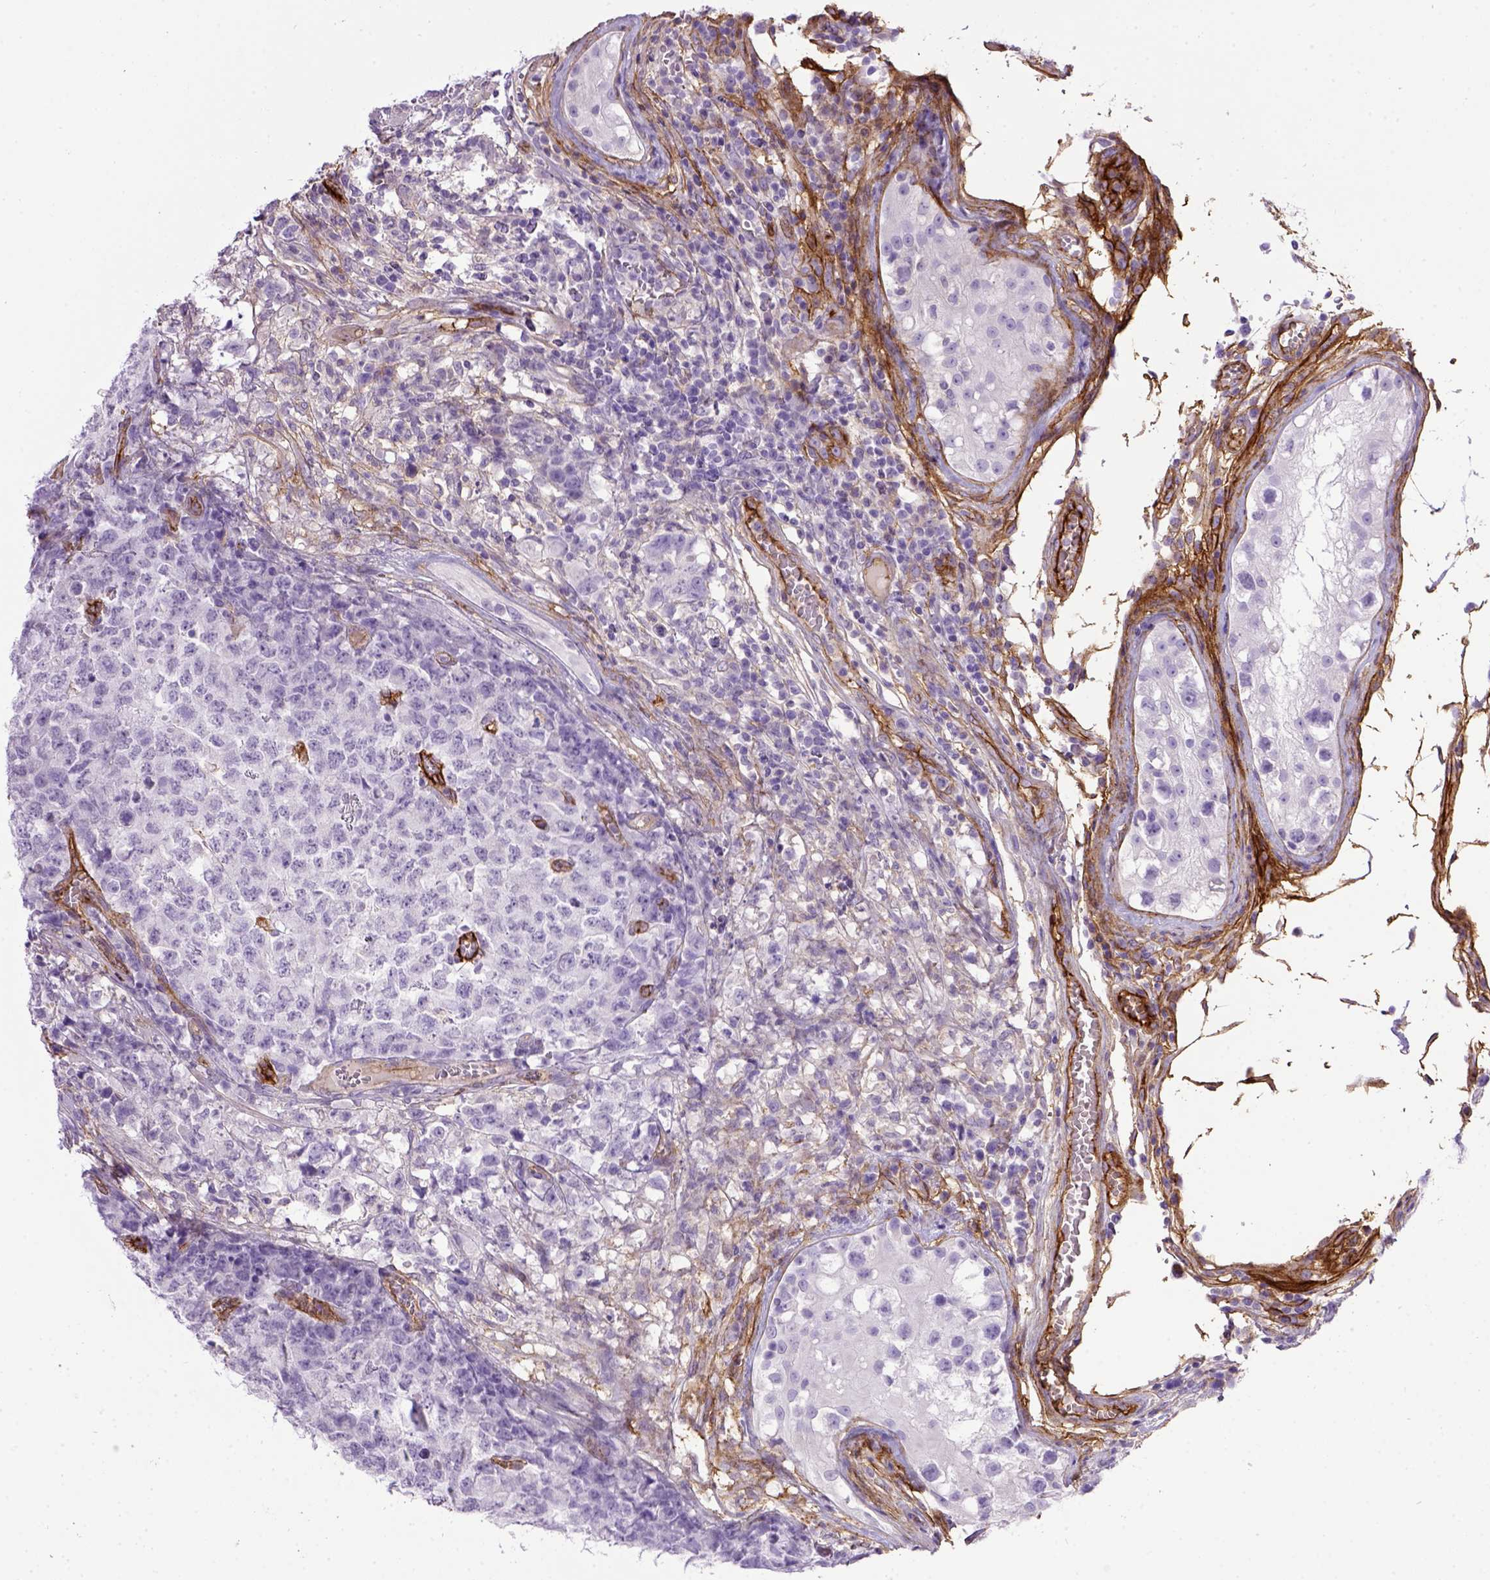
{"staining": {"intensity": "negative", "quantity": "none", "location": "none"}, "tissue": "testis cancer", "cell_type": "Tumor cells", "image_type": "cancer", "snomed": [{"axis": "morphology", "description": "Carcinoma, Embryonal, NOS"}, {"axis": "topography", "description": "Testis"}], "caption": "This is an immunohistochemistry (IHC) histopathology image of testis cancer (embryonal carcinoma). There is no expression in tumor cells.", "gene": "ENG", "patient": {"sex": "male", "age": 23}}